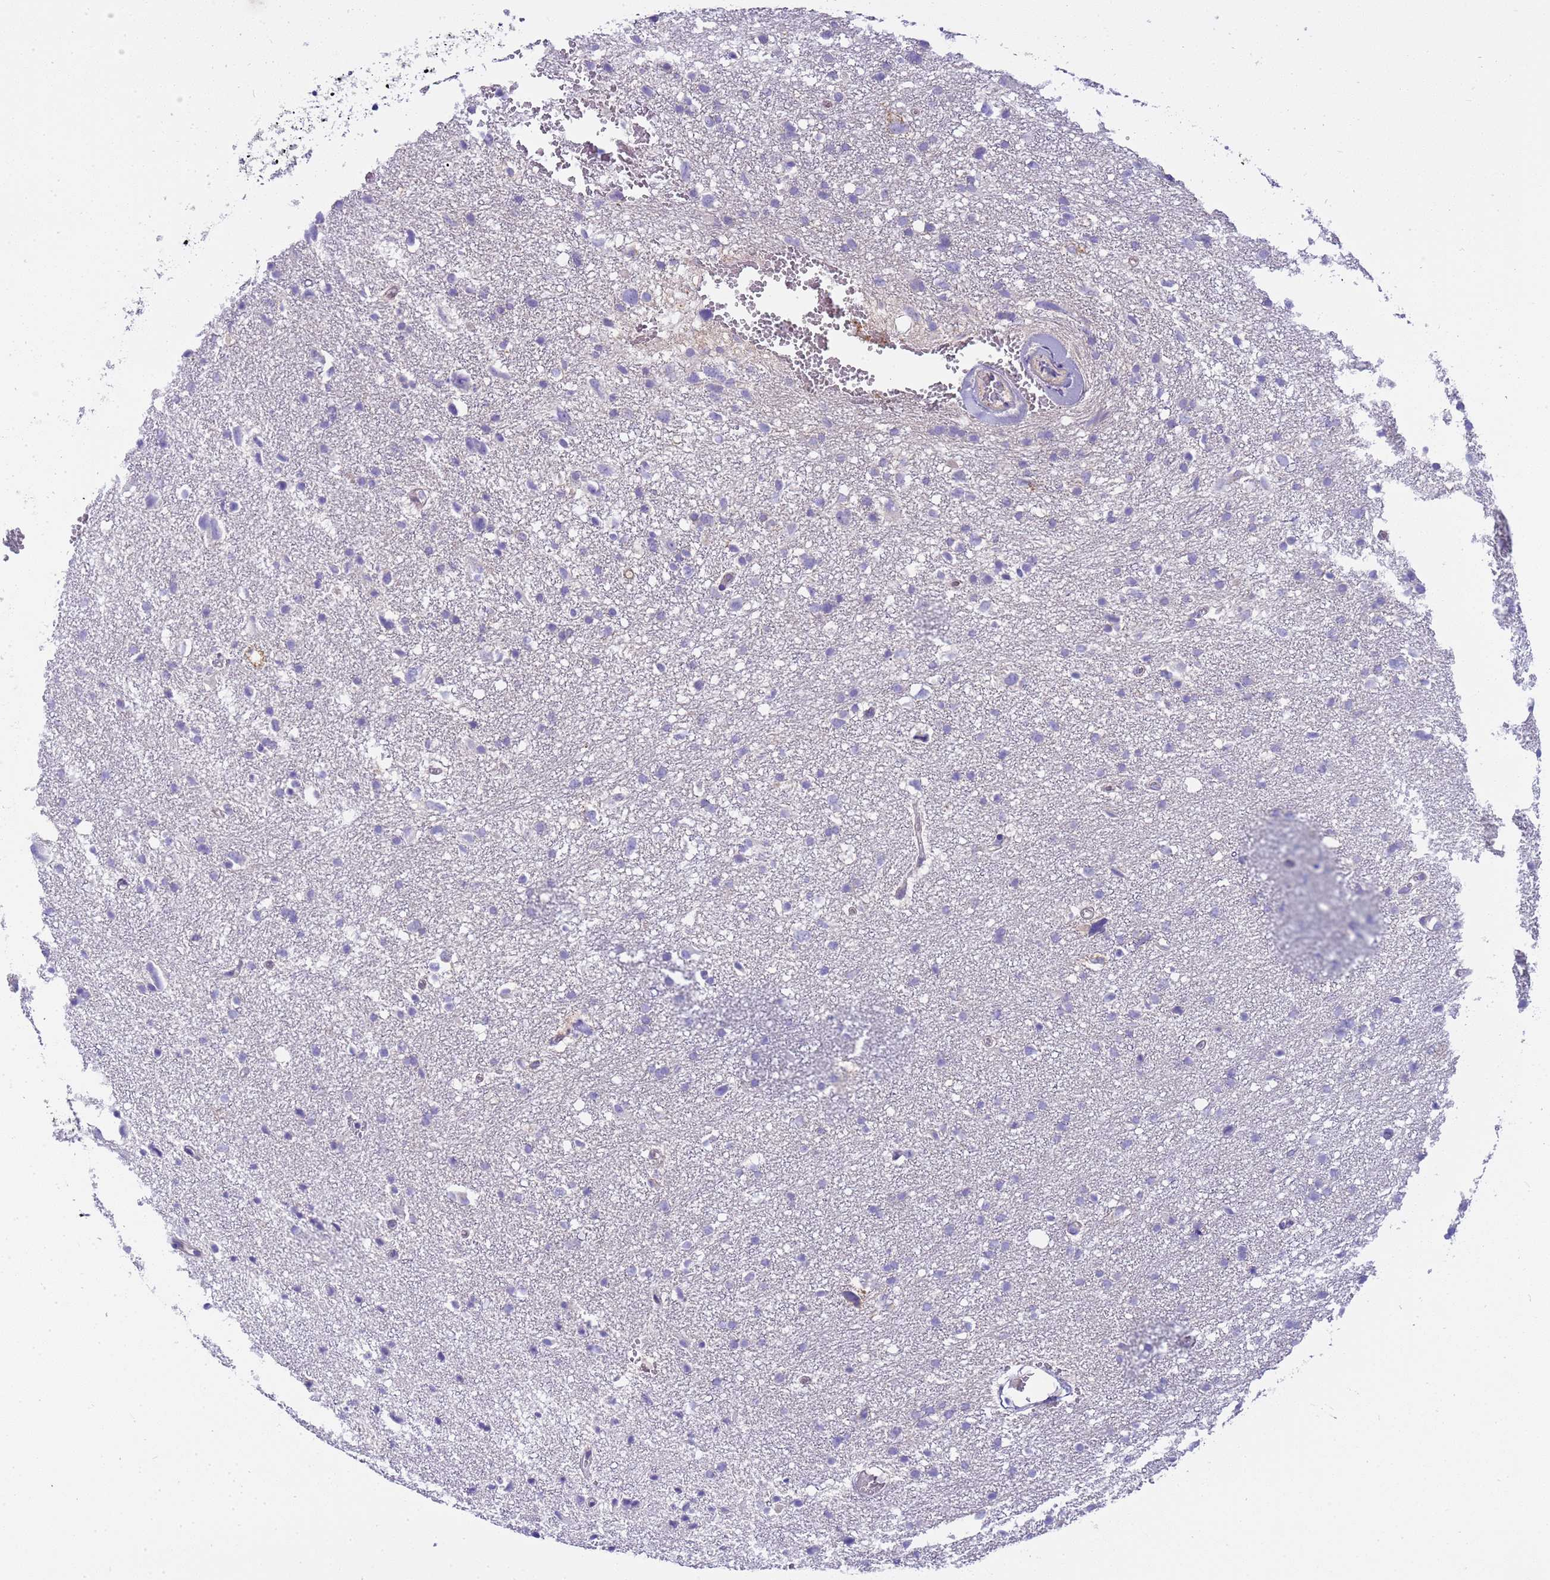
{"staining": {"intensity": "negative", "quantity": "none", "location": "none"}, "tissue": "glioma", "cell_type": "Tumor cells", "image_type": "cancer", "snomed": [{"axis": "morphology", "description": "Glioma, malignant, High grade"}, {"axis": "topography", "description": "Brain"}], "caption": "Immunohistochemistry of human glioma exhibits no staining in tumor cells.", "gene": "RIPPLY2", "patient": {"sex": "male", "age": 61}}